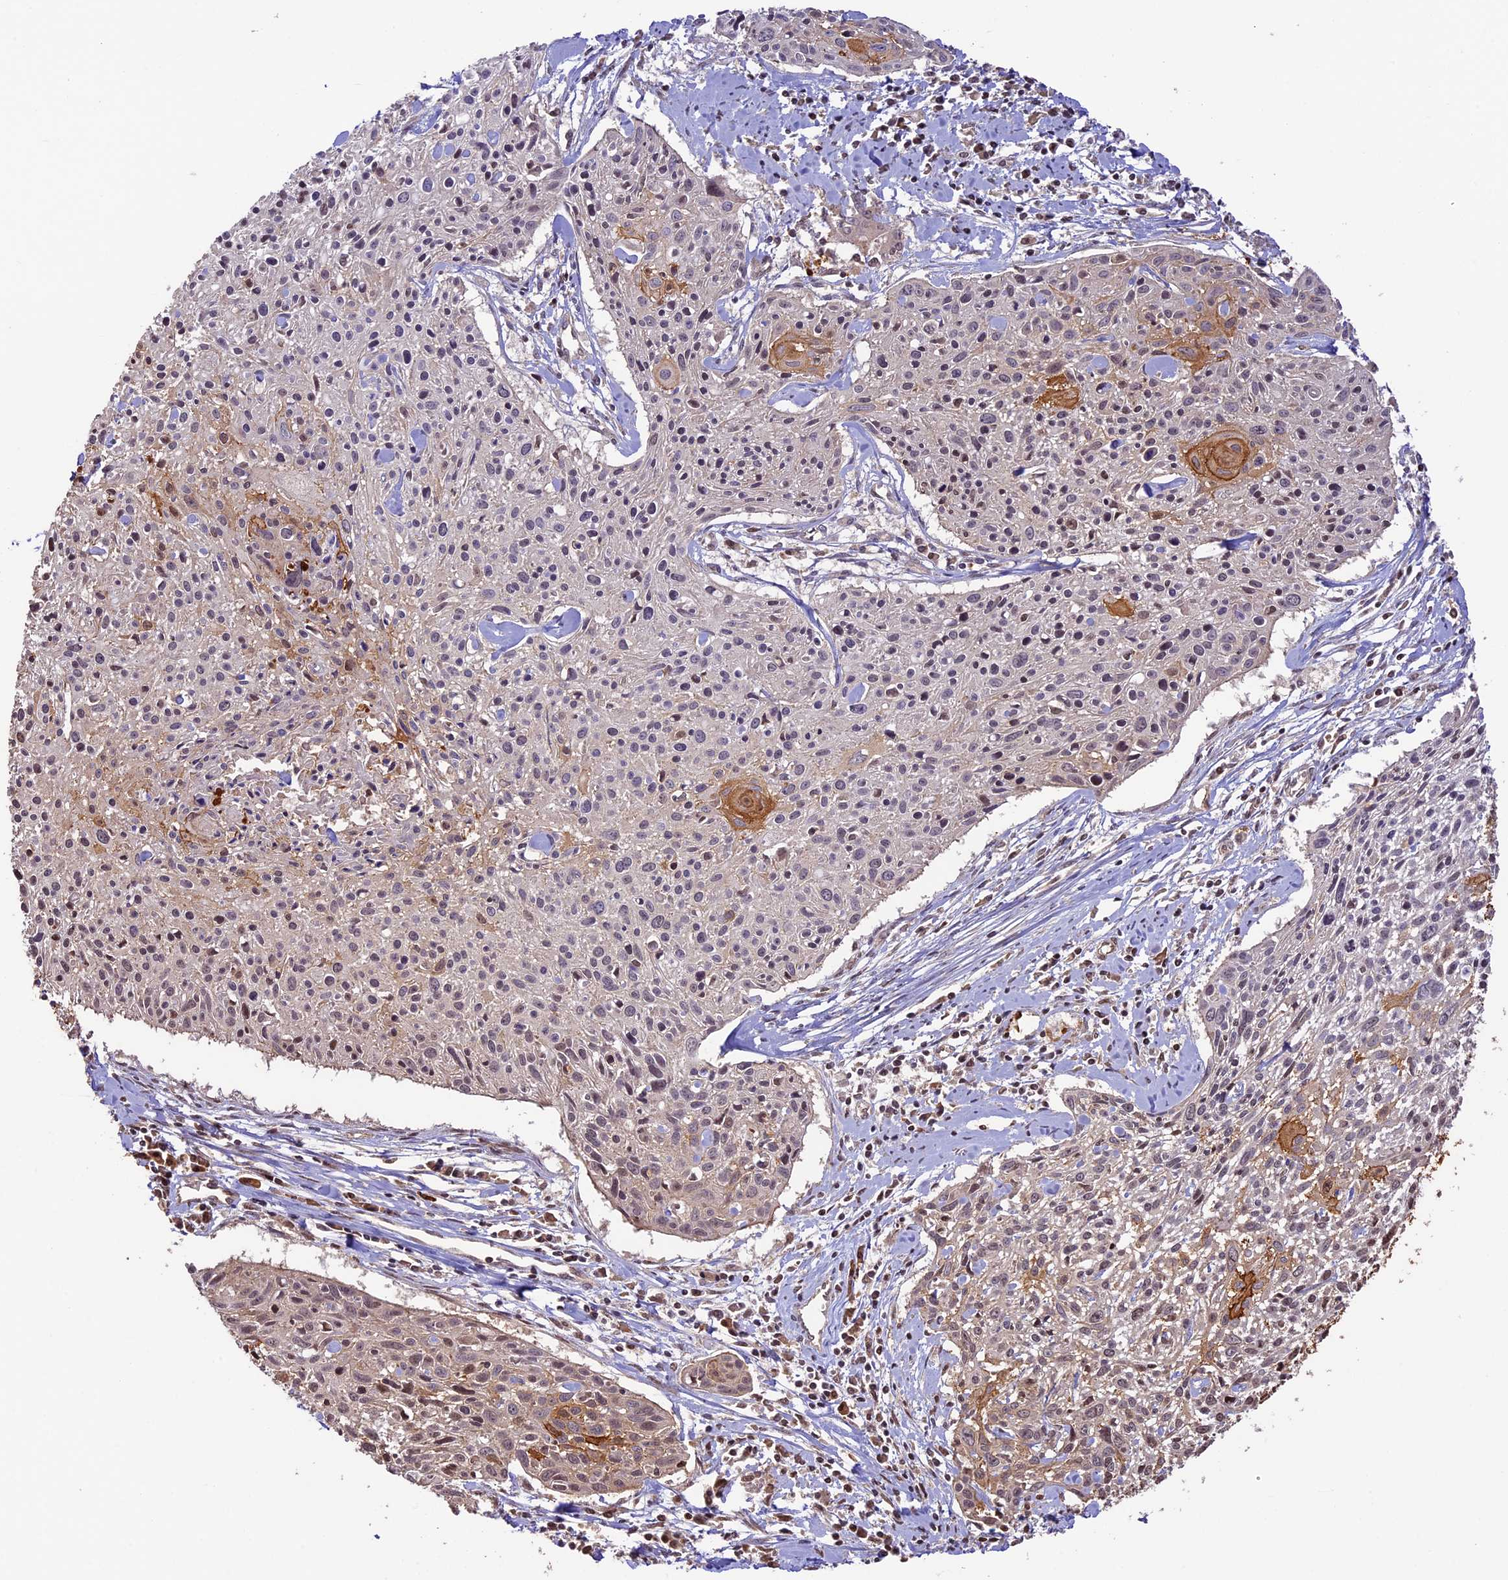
{"staining": {"intensity": "moderate", "quantity": "<25%", "location": "cytoplasmic/membranous"}, "tissue": "cervical cancer", "cell_type": "Tumor cells", "image_type": "cancer", "snomed": [{"axis": "morphology", "description": "Squamous cell carcinoma, NOS"}, {"axis": "topography", "description": "Cervix"}], "caption": "There is low levels of moderate cytoplasmic/membranous staining in tumor cells of squamous cell carcinoma (cervical), as demonstrated by immunohistochemical staining (brown color).", "gene": "BCAS4", "patient": {"sex": "female", "age": 51}}